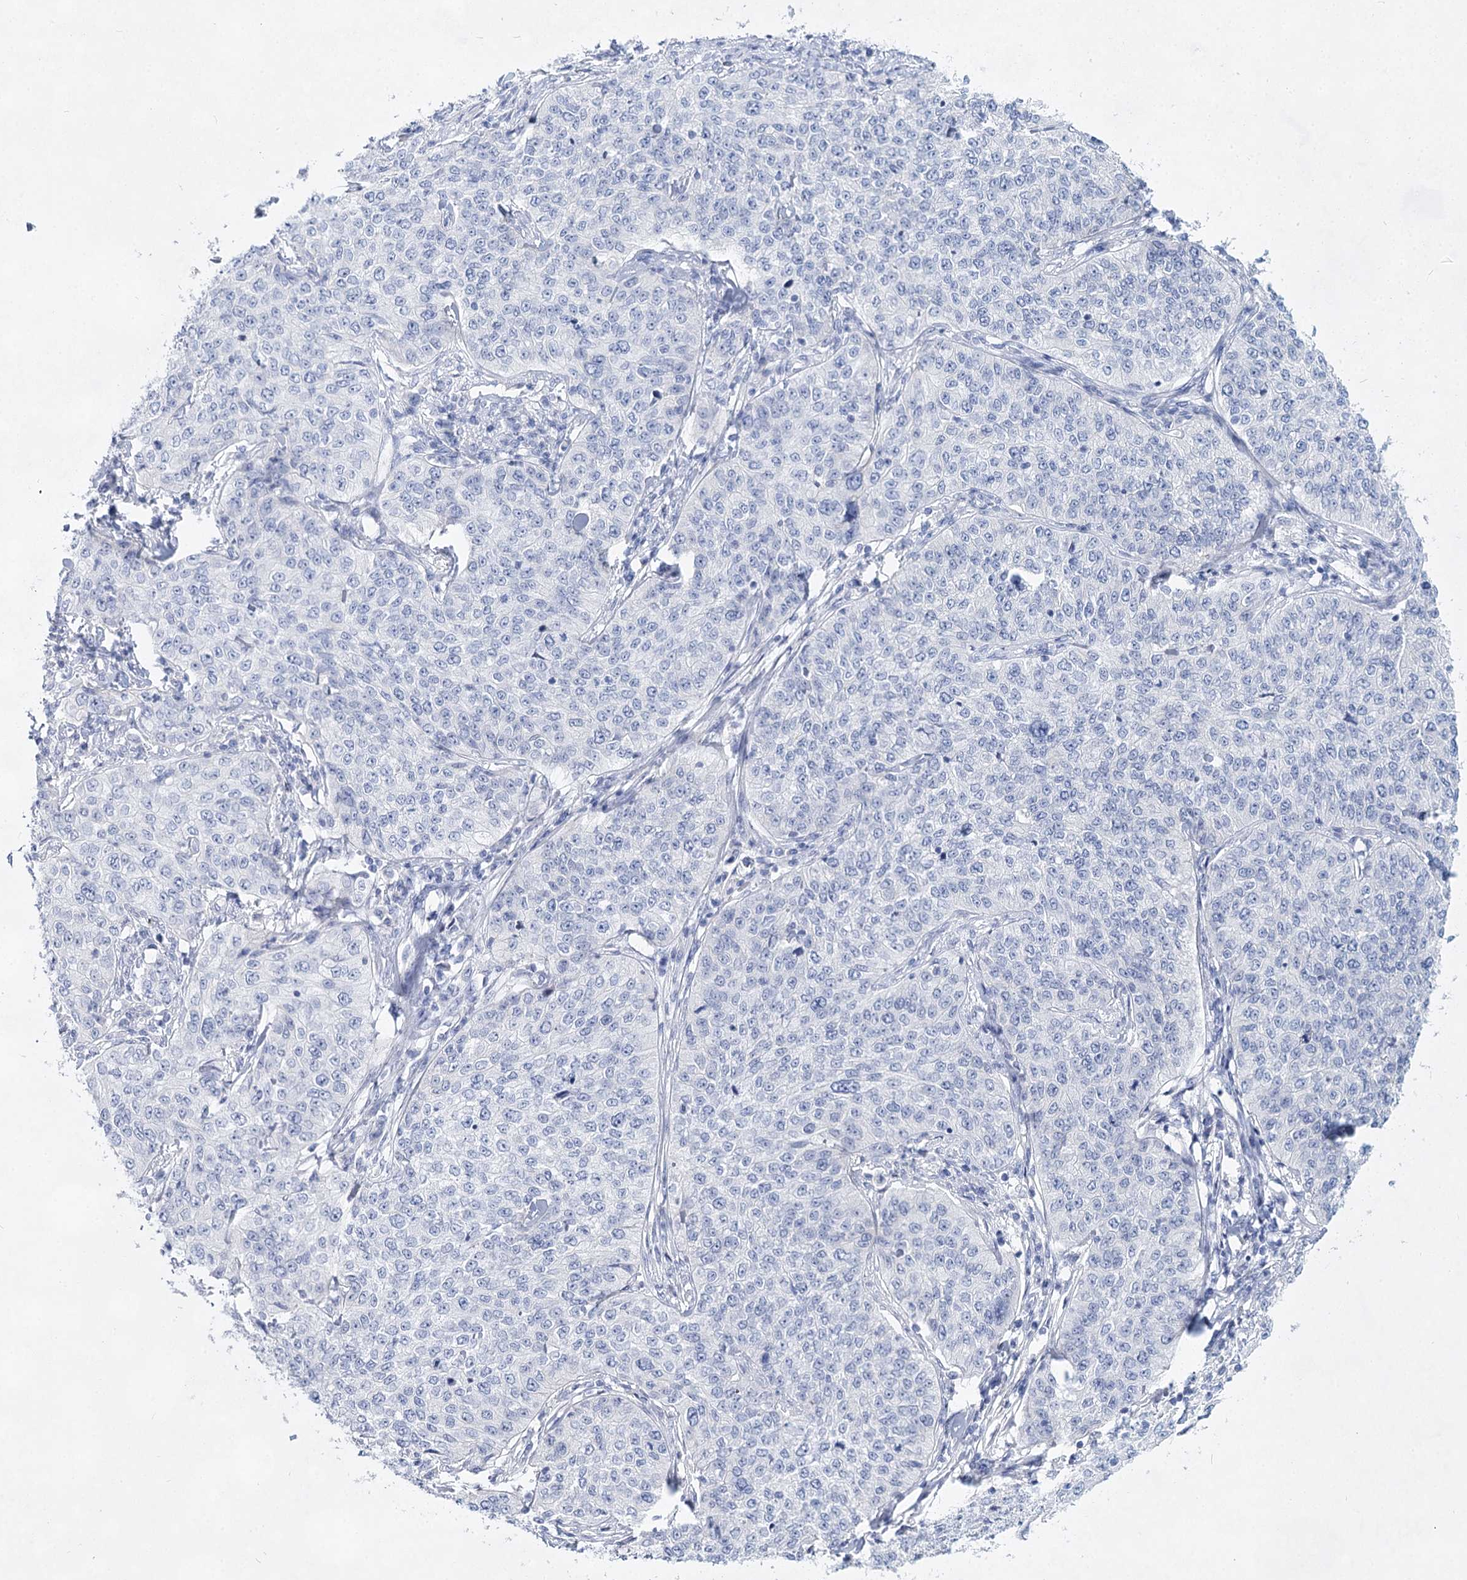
{"staining": {"intensity": "negative", "quantity": "none", "location": "none"}, "tissue": "cervical cancer", "cell_type": "Tumor cells", "image_type": "cancer", "snomed": [{"axis": "morphology", "description": "Squamous cell carcinoma, NOS"}, {"axis": "topography", "description": "Cervix"}], "caption": "This is a histopathology image of IHC staining of cervical cancer (squamous cell carcinoma), which shows no positivity in tumor cells.", "gene": "SLC17A2", "patient": {"sex": "female", "age": 35}}